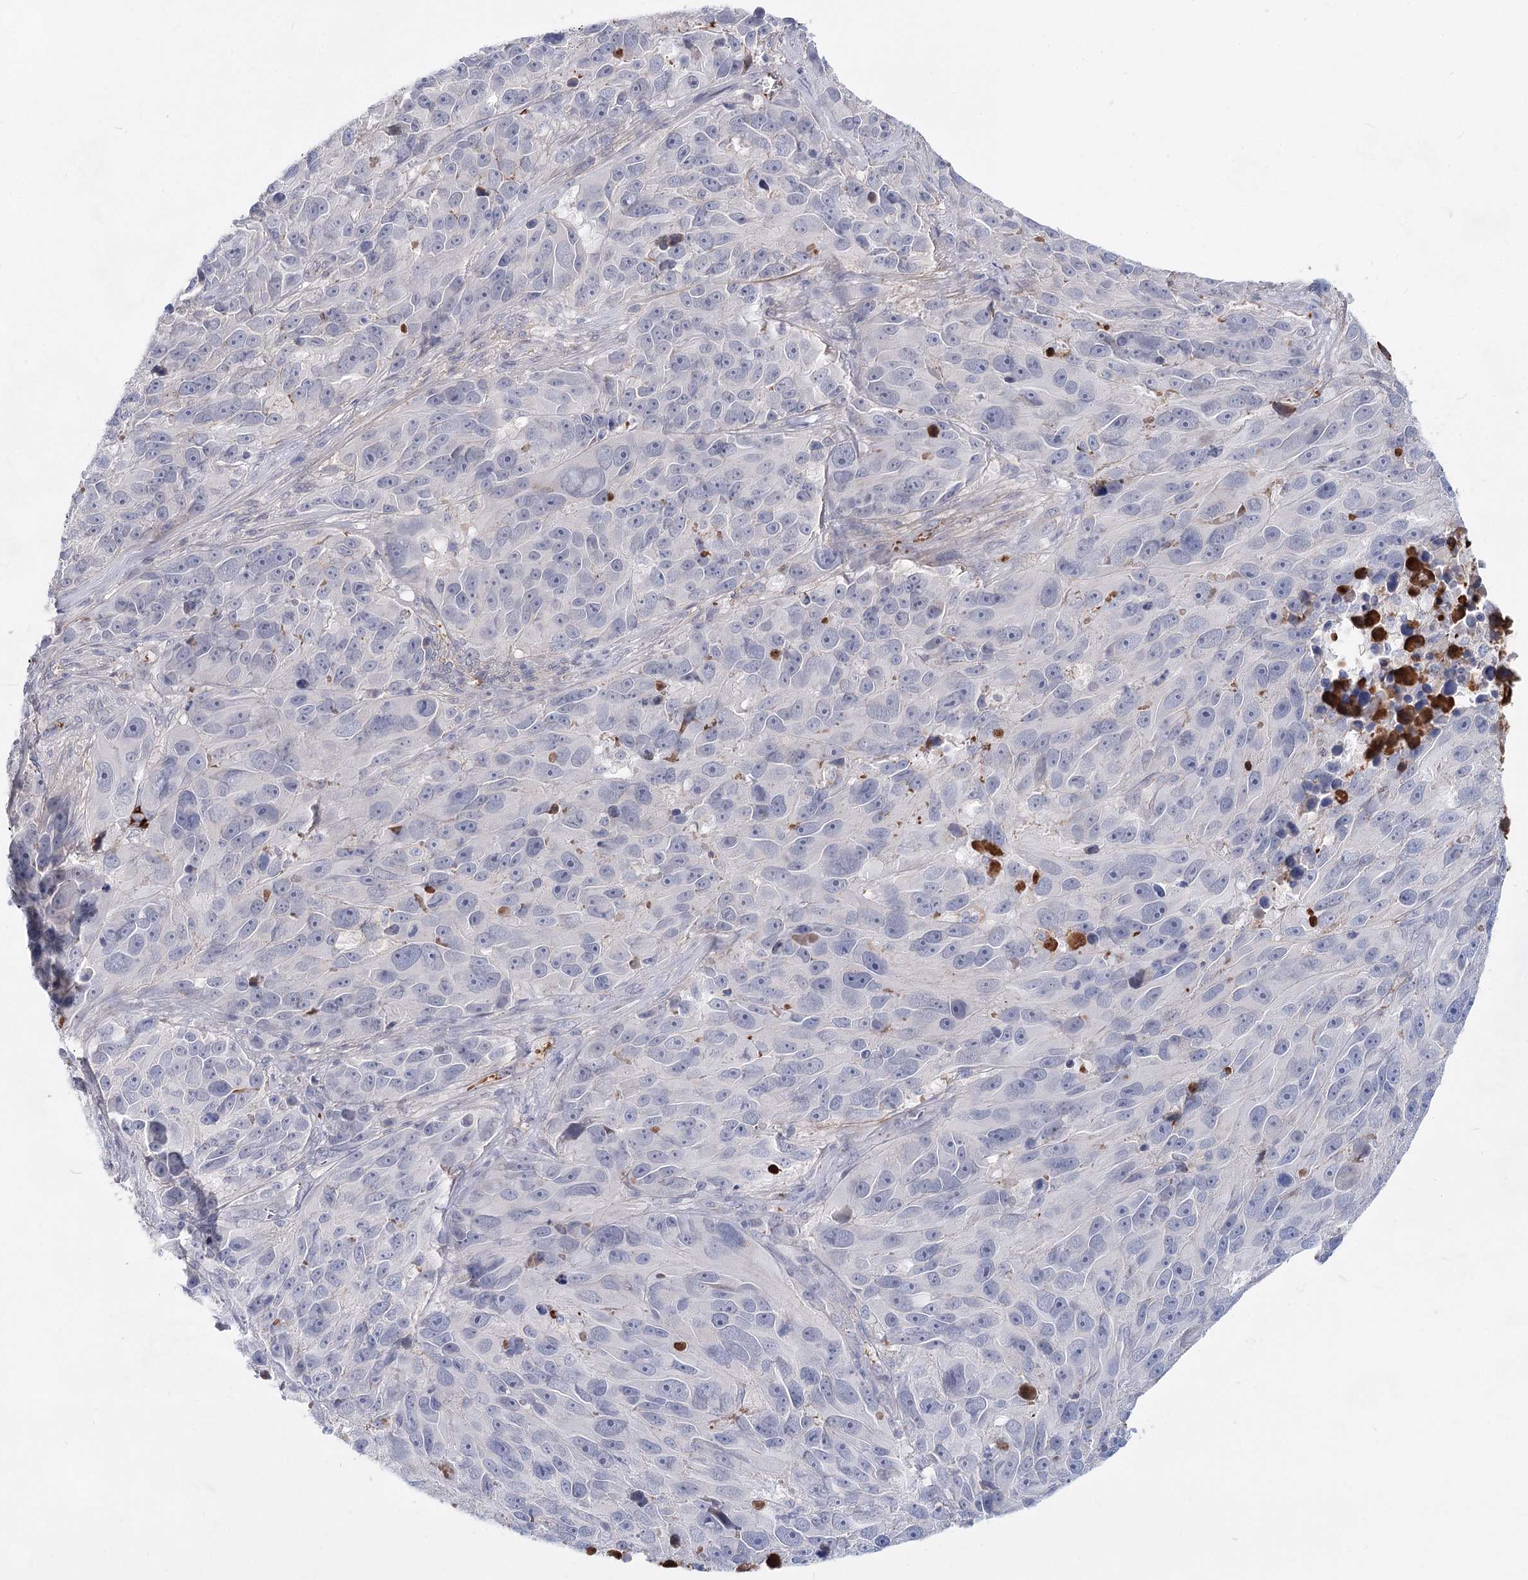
{"staining": {"intensity": "negative", "quantity": "none", "location": "none"}, "tissue": "melanoma", "cell_type": "Tumor cells", "image_type": "cancer", "snomed": [{"axis": "morphology", "description": "Malignant melanoma, NOS"}, {"axis": "topography", "description": "Skin"}], "caption": "Human melanoma stained for a protein using IHC displays no staining in tumor cells.", "gene": "TASOR2", "patient": {"sex": "male", "age": 84}}